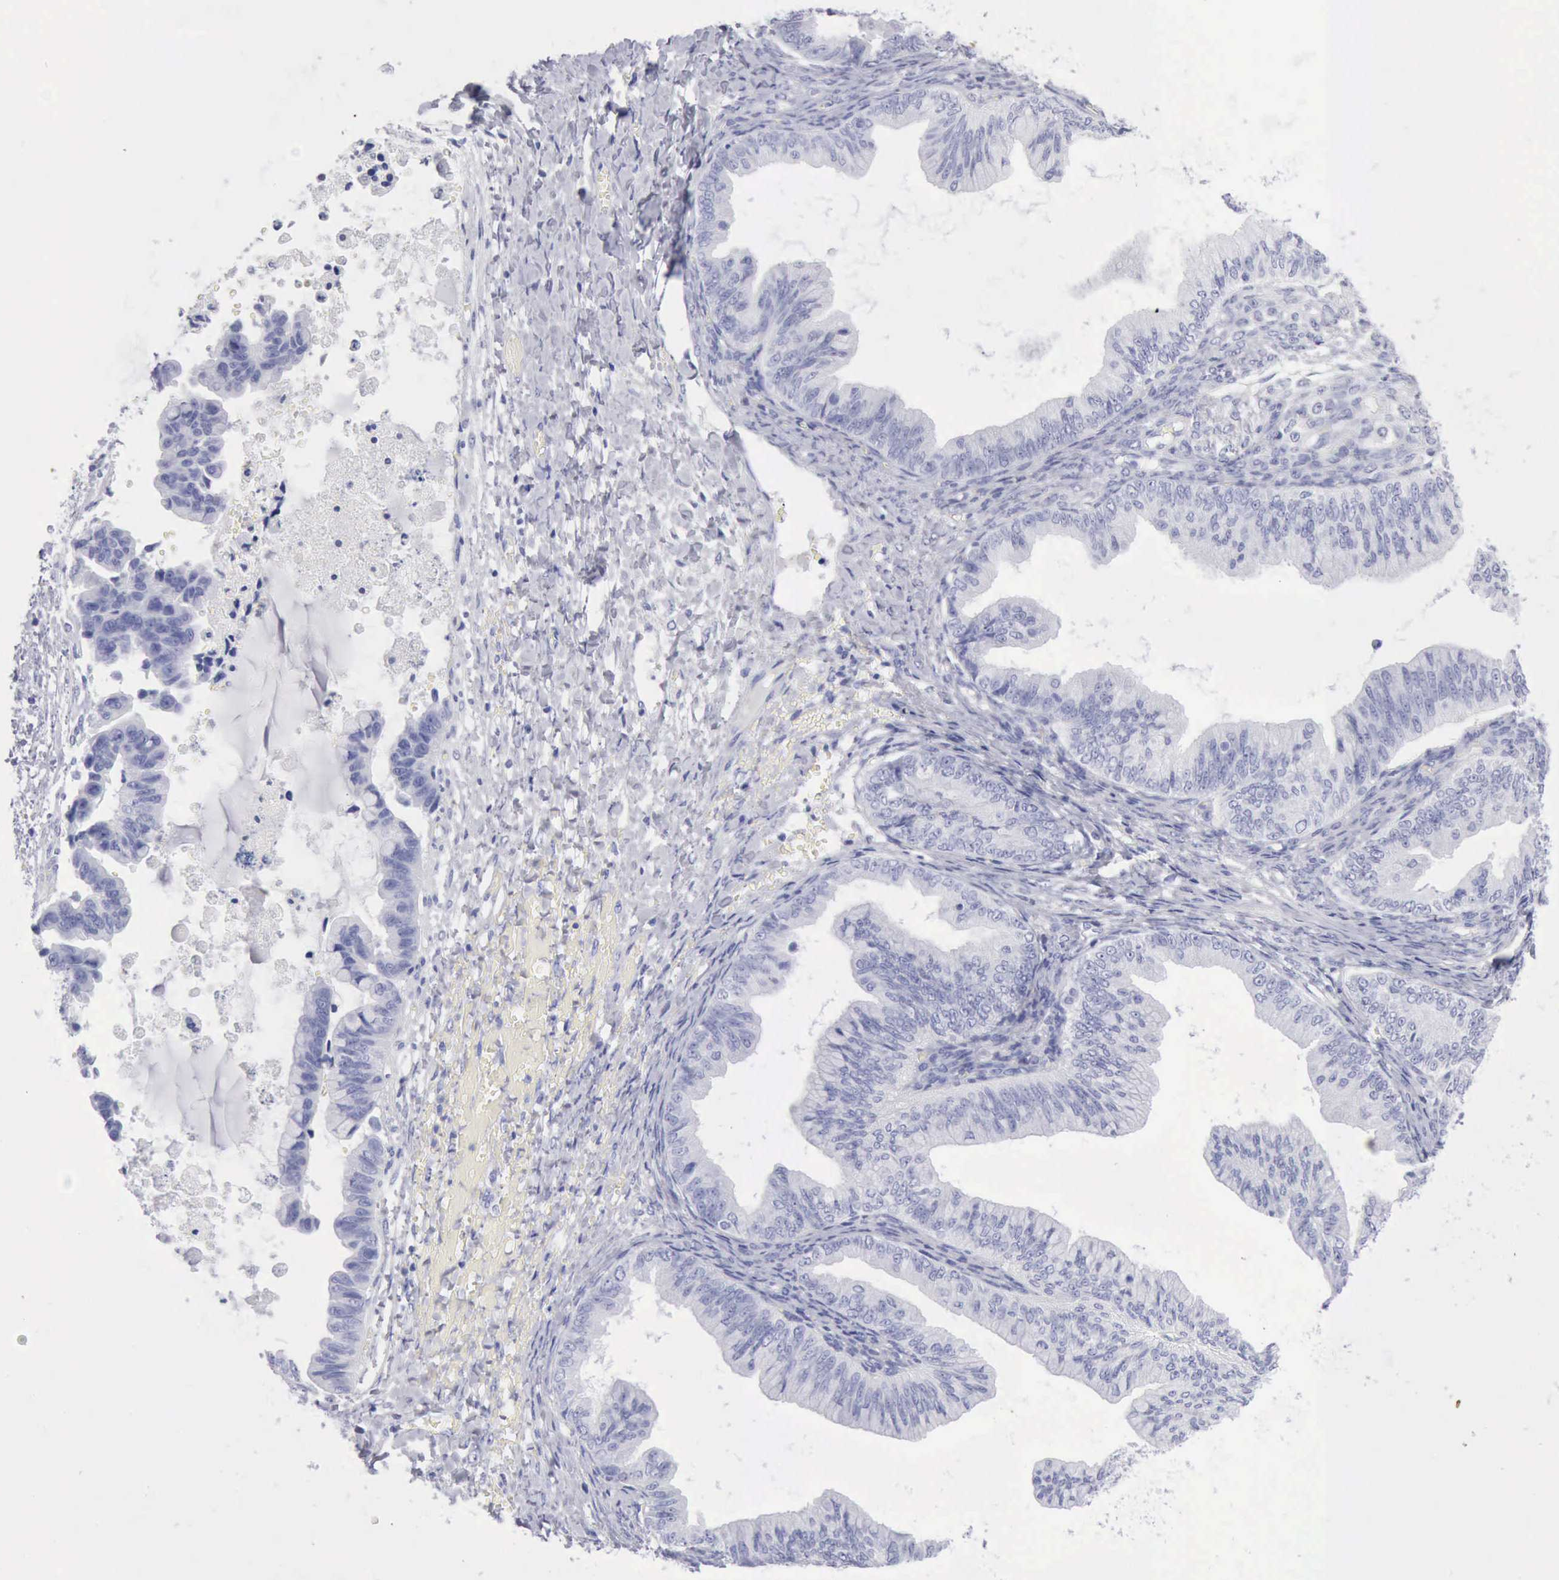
{"staining": {"intensity": "negative", "quantity": "none", "location": "none"}, "tissue": "ovarian cancer", "cell_type": "Tumor cells", "image_type": "cancer", "snomed": [{"axis": "morphology", "description": "Cystadenocarcinoma, mucinous, NOS"}, {"axis": "topography", "description": "Ovary"}], "caption": "Human ovarian cancer stained for a protein using immunohistochemistry demonstrates no positivity in tumor cells.", "gene": "KRT5", "patient": {"sex": "female", "age": 36}}